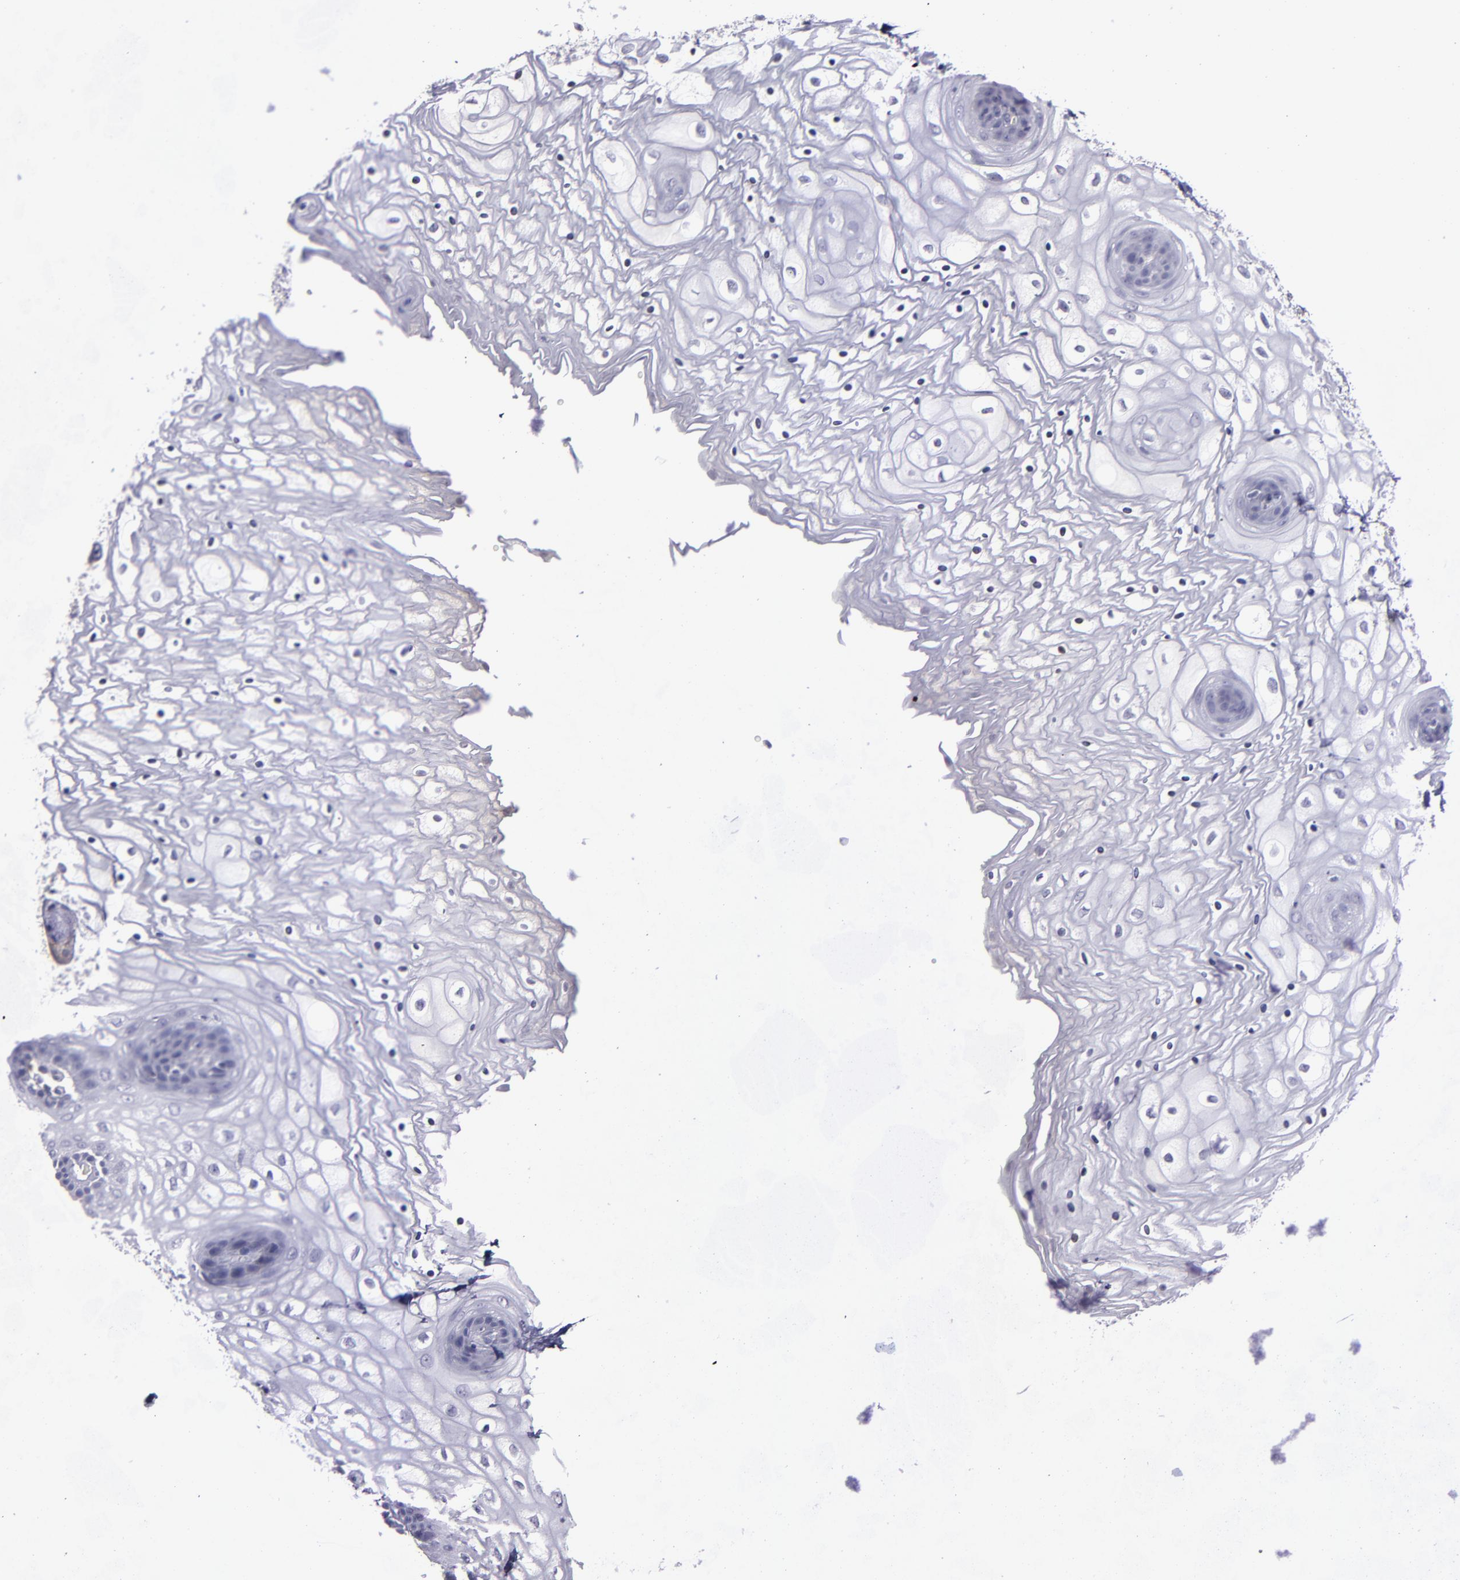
{"staining": {"intensity": "negative", "quantity": "none", "location": "none"}, "tissue": "vagina", "cell_type": "Squamous epithelial cells", "image_type": "normal", "snomed": [{"axis": "morphology", "description": "Normal tissue, NOS"}, {"axis": "topography", "description": "Vagina"}], "caption": "Vagina stained for a protein using IHC demonstrates no expression squamous epithelial cells.", "gene": "MASP1", "patient": {"sex": "female", "age": 34}}